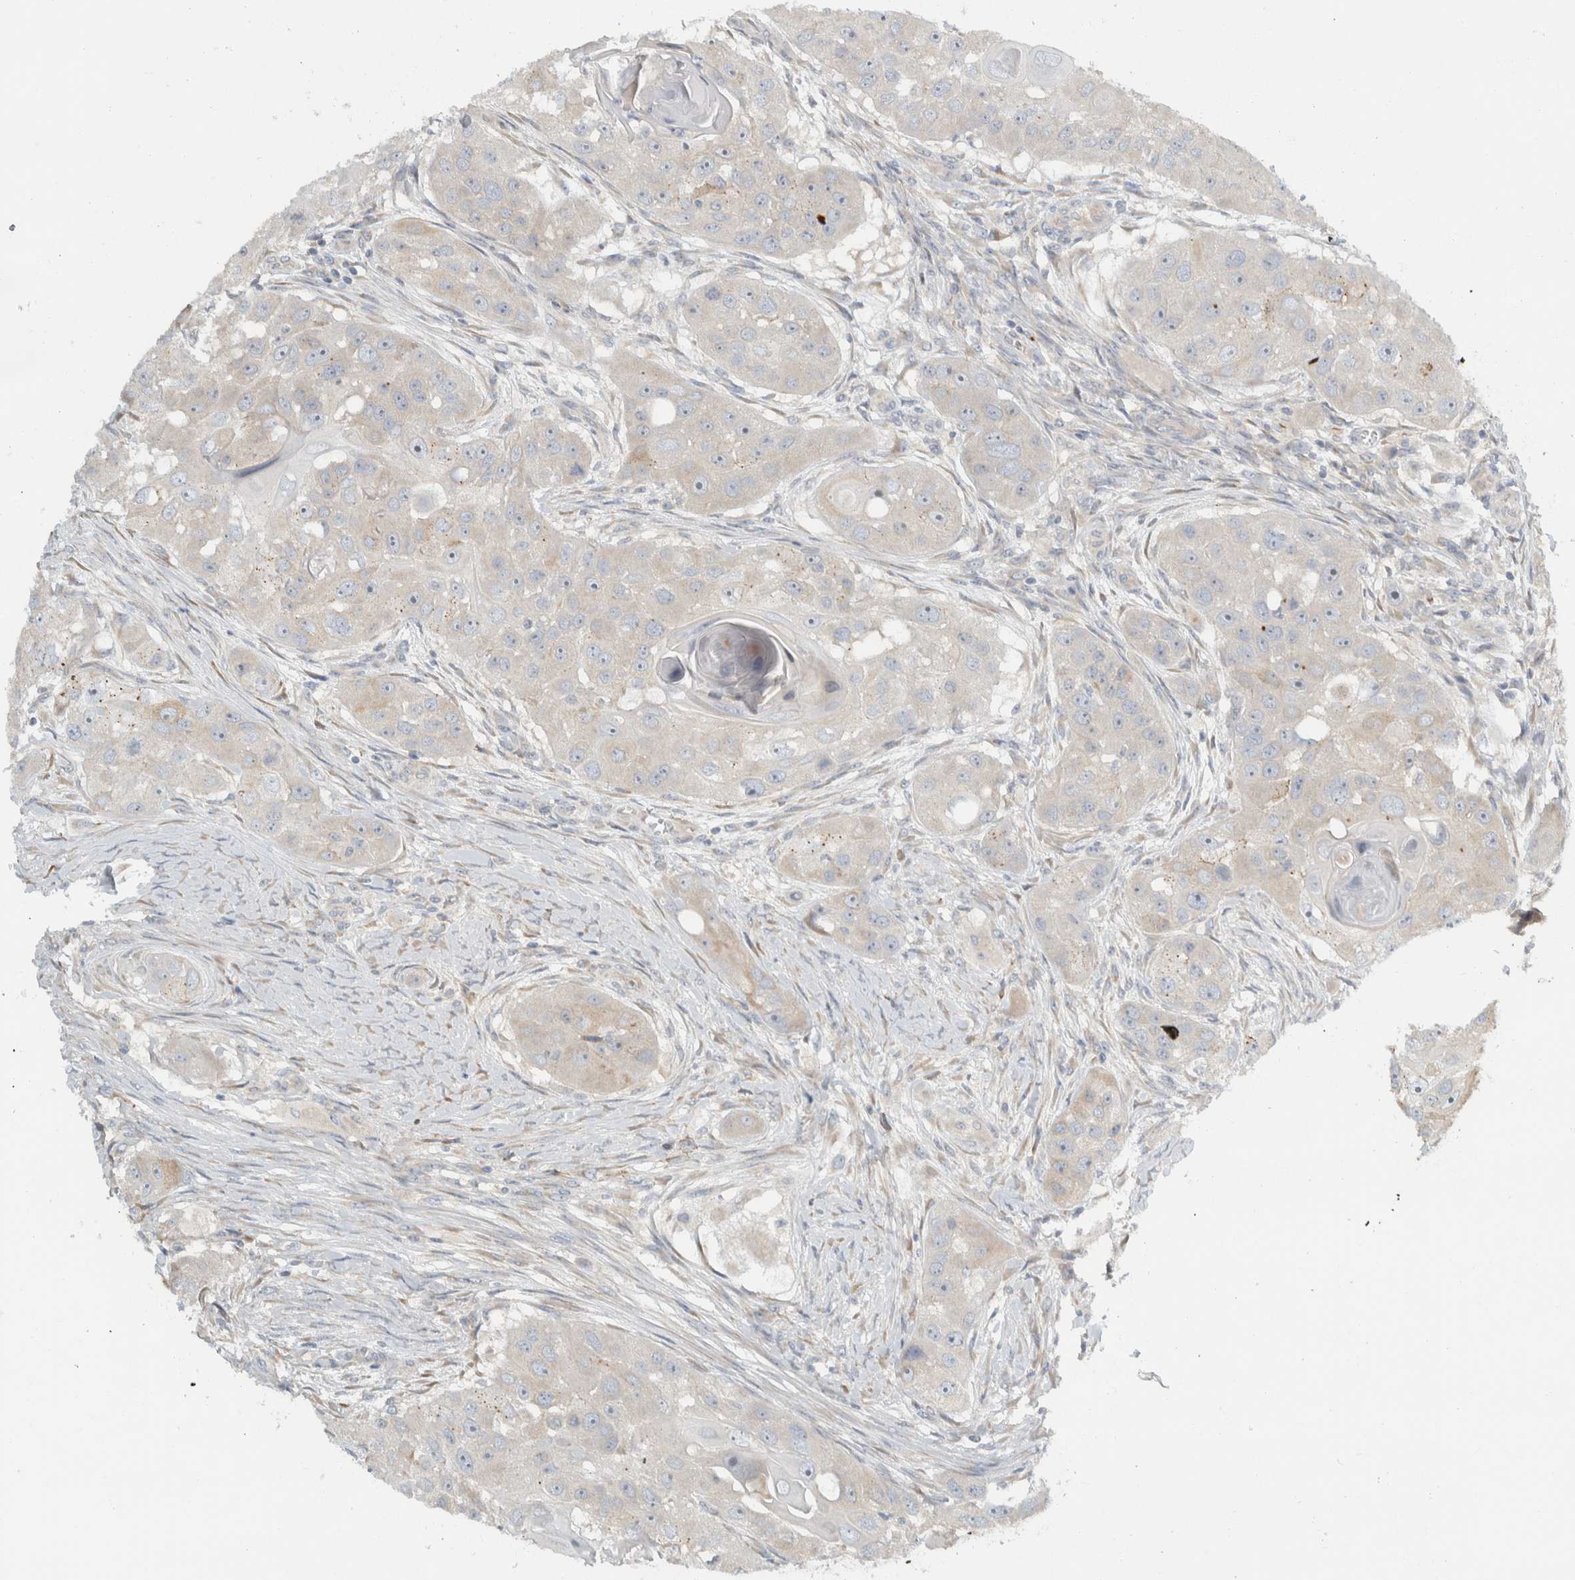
{"staining": {"intensity": "negative", "quantity": "none", "location": "none"}, "tissue": "head and neck cancer", "cell_type": "Tumor cells", "image_type": "cancer", "snomed": [{"axis": "morphology", "description": "Normal tissue, NOS"}, {"axis": "morphology", "description": "Squamous cell carcinoma, NOS"}, {"axis": "topography", "description": "Skeletal muscle"}, {"axis": "topography", "description": "Head-Neck"}], "caption": "An immunohistochemistry photomicrograph of squamous cell carcinoma (head and neck) is shown. There is no staining in tumor cells of squamous cell carcinoma (head and neck).", "gene": "HGS", "patient": {"sex": "male", "age": 51}}